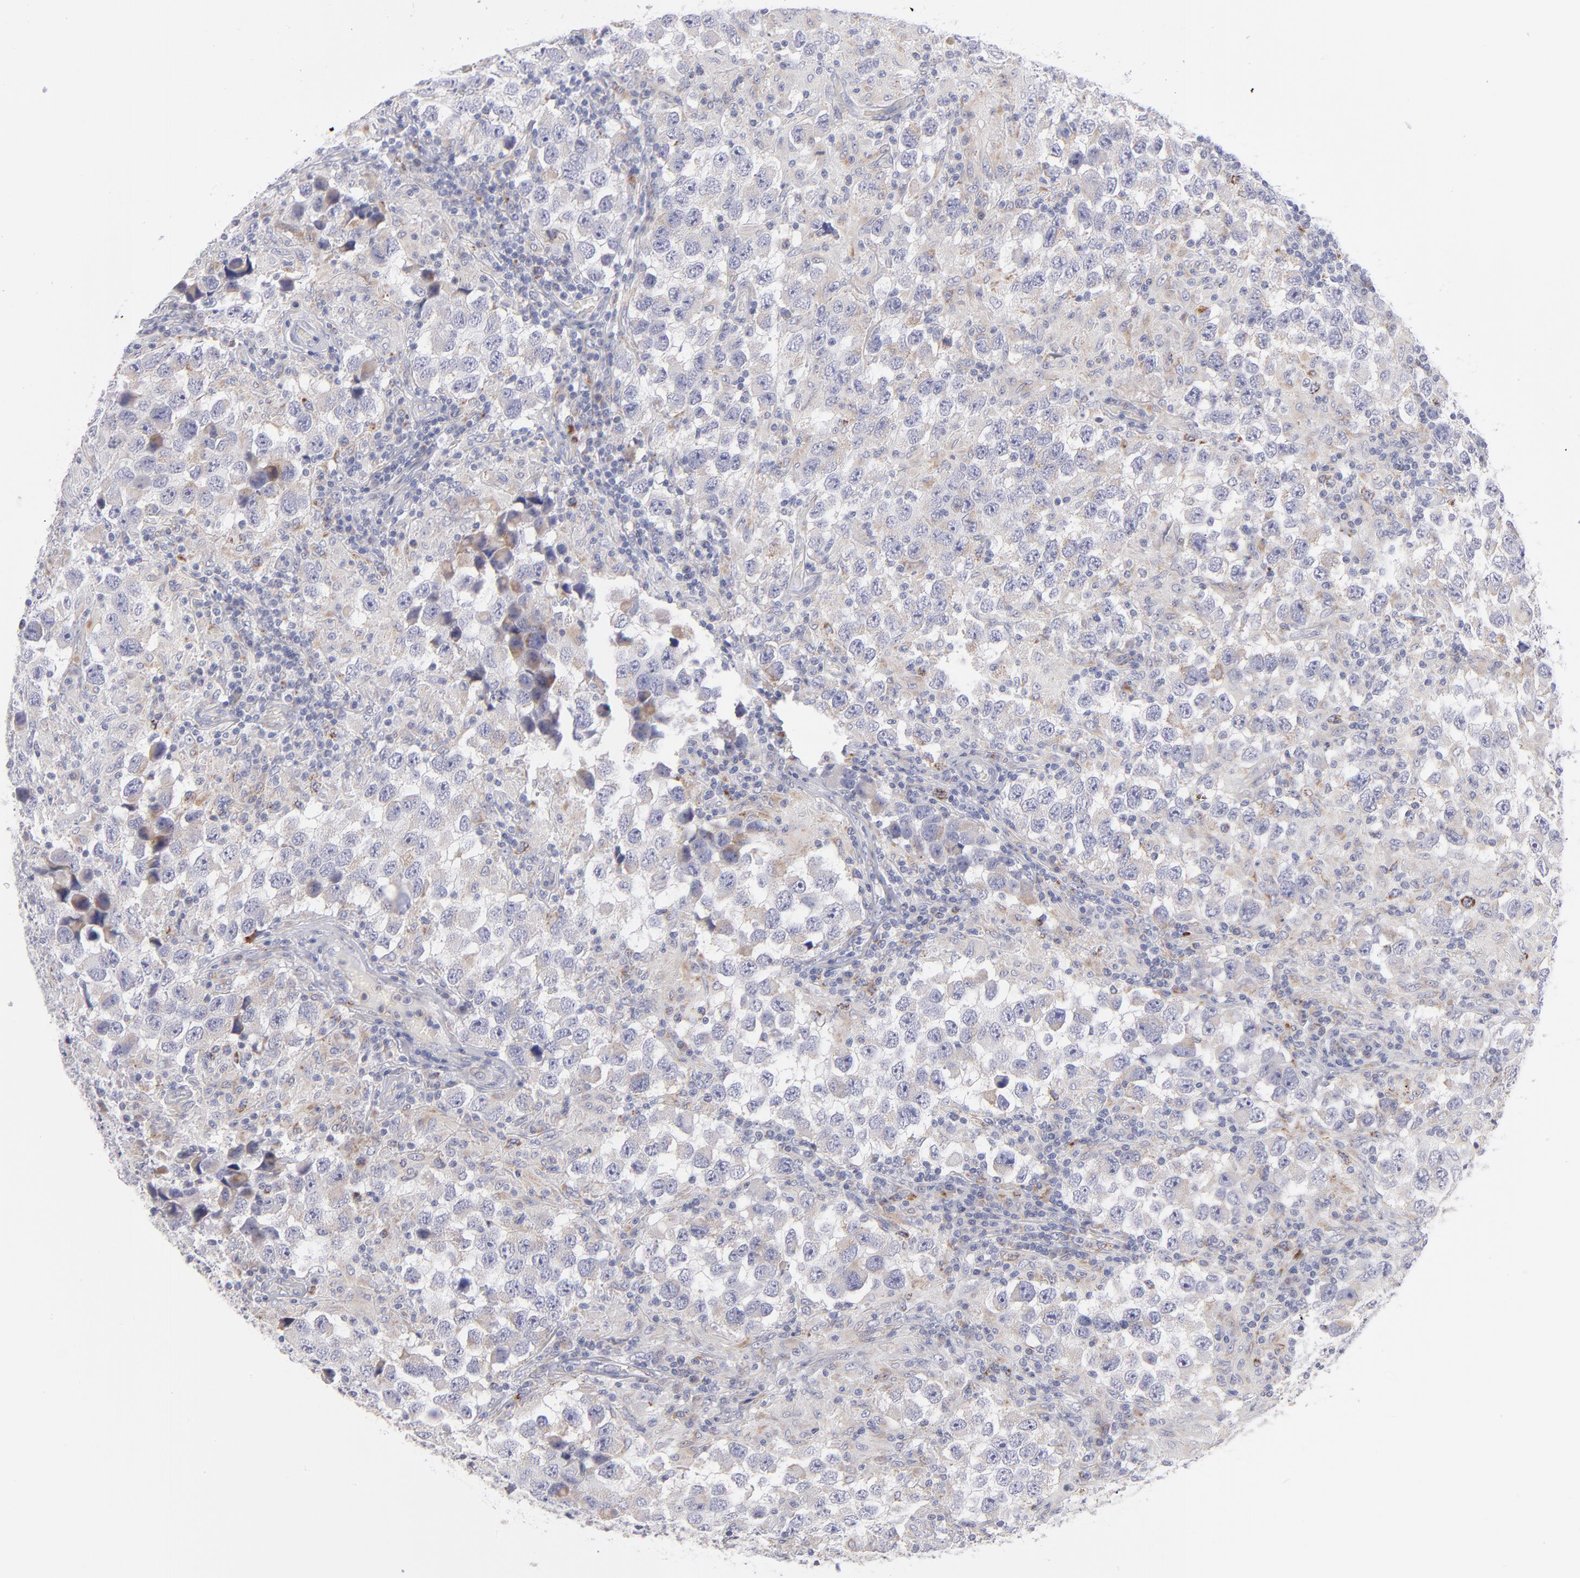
{"staining": {"intensity": "moderate", "quantity": "25%-75%", "location": "cytoplasmic/membranous"}, "tissue": "testis cancer", "cell_type": "Tumor cells", "image_type": "cancer", "snomed": [{"axis": "morphology", "description": "Carcinoma, Embryonal, NOS"}, {"axis": "topography", "description": "Testis"}], "caption": "Embryonal carcinoma (testis) stained for a protein (brown) exhibits moderate cytoplasmic/membranous positive expression in about 25%-75% of tumor cells.", "gene": "MTHFD2", "patient": {"sex": "male", "age": 21}}